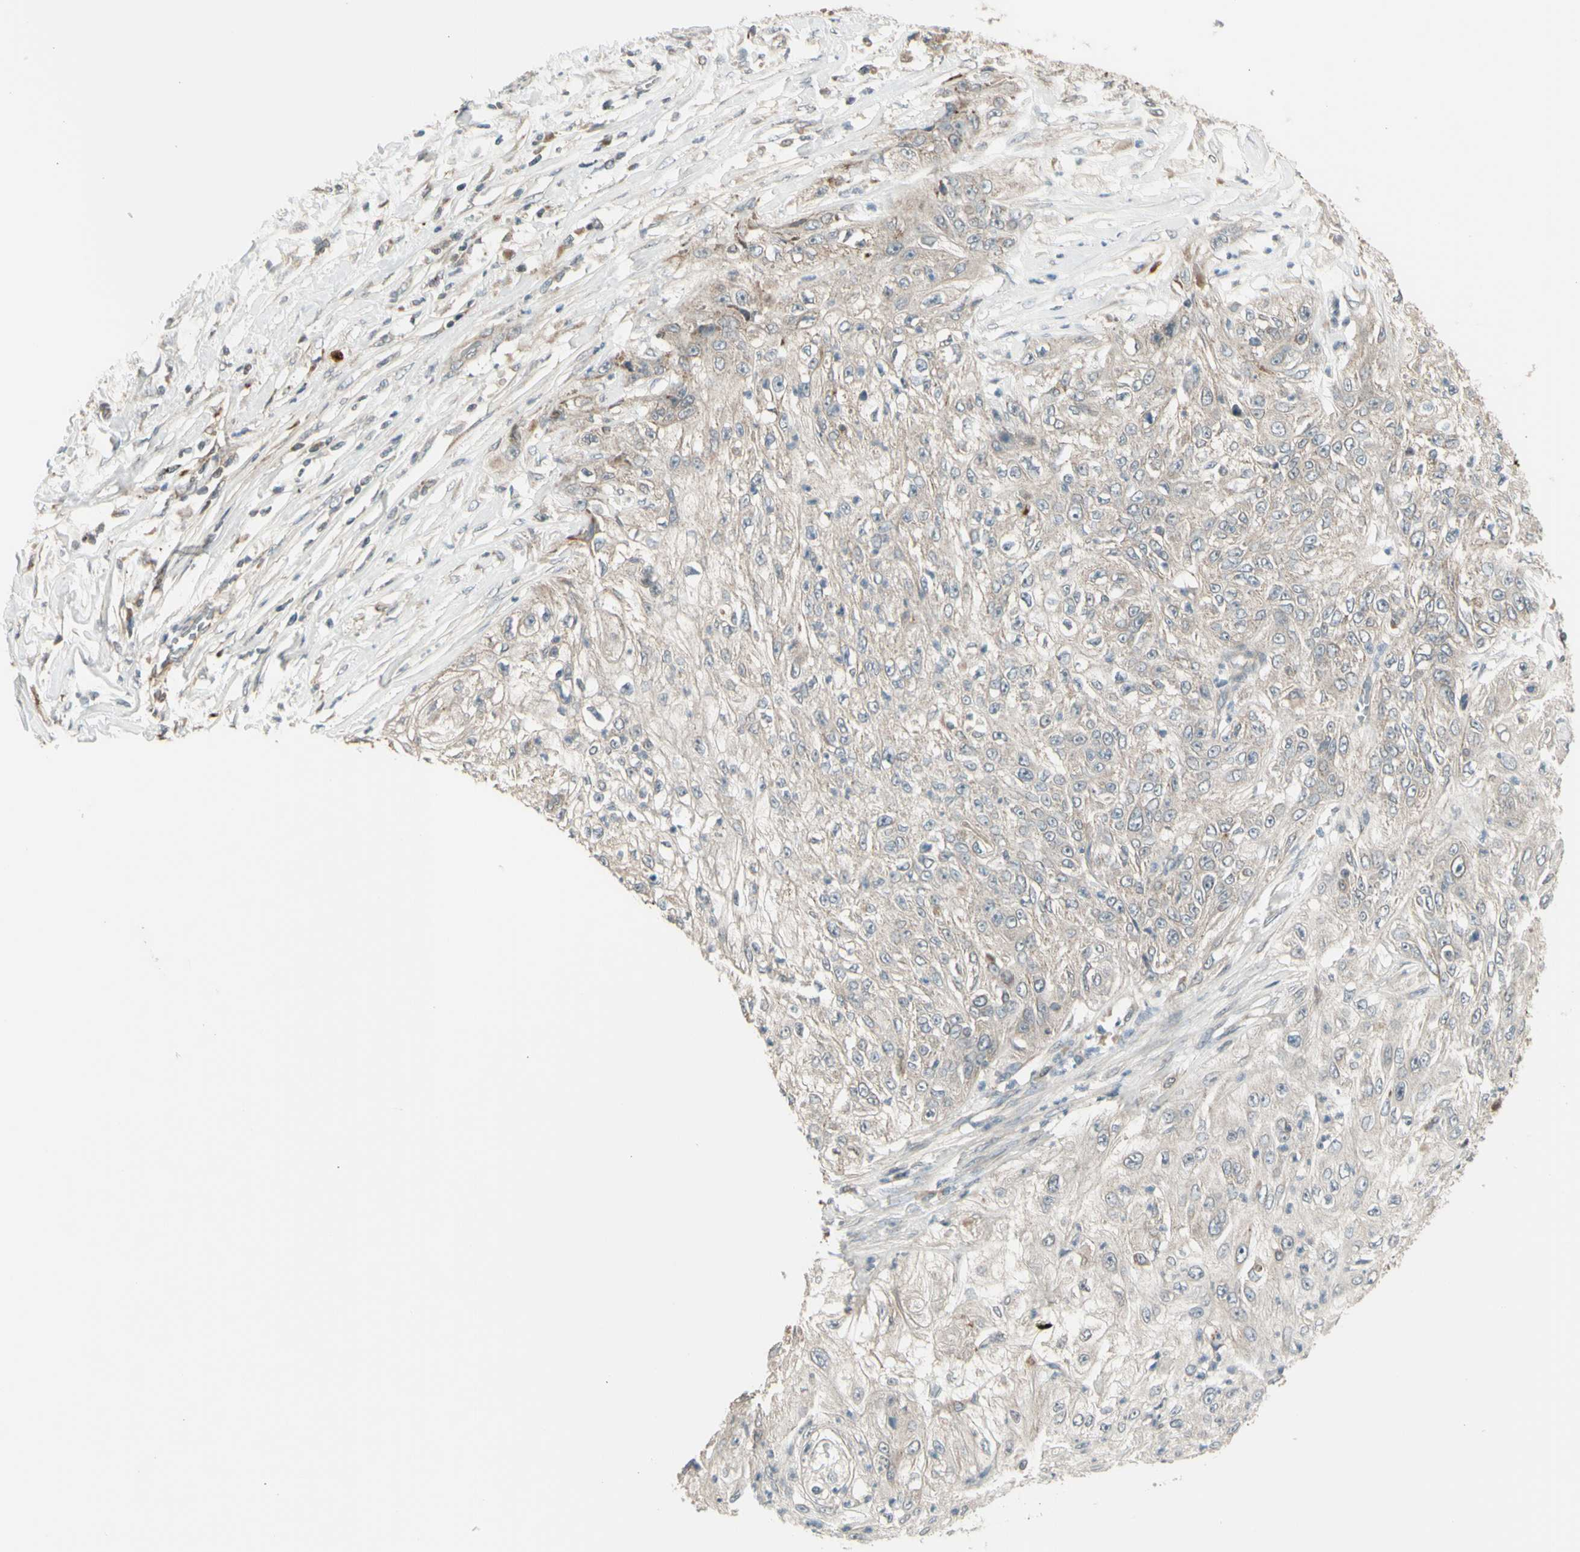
{"staining": {"intensity": "weak", "quantity": "25%-75%", "location": "cytoplasmic/membranous"}, "tissue": "lung cancer", "cell_type": "Tumor cells", "image_type": "cancer", "snomed": [{"axis": "morphology", "description": "Inflammation, NOS"}, {"axis": "morphology", "description": "Squamous cell carcinoma, NOS"}, {"axis": "topography", "description": "Lymph node"}, {"axis": "topography", "description": "Soft tissue"}, {"axis": "topography", "description": "Lung"}], "caption": "A photomicrograph of human lung squamous cell carcinoma stained for a protein displays weak cytoplasmic/membranous brown staining in tumor cells. (DAB IHC with brightfield microscopy, high magnification).", "gene": "OSTM1", "patient": {"sex": "male", "age": 66}}